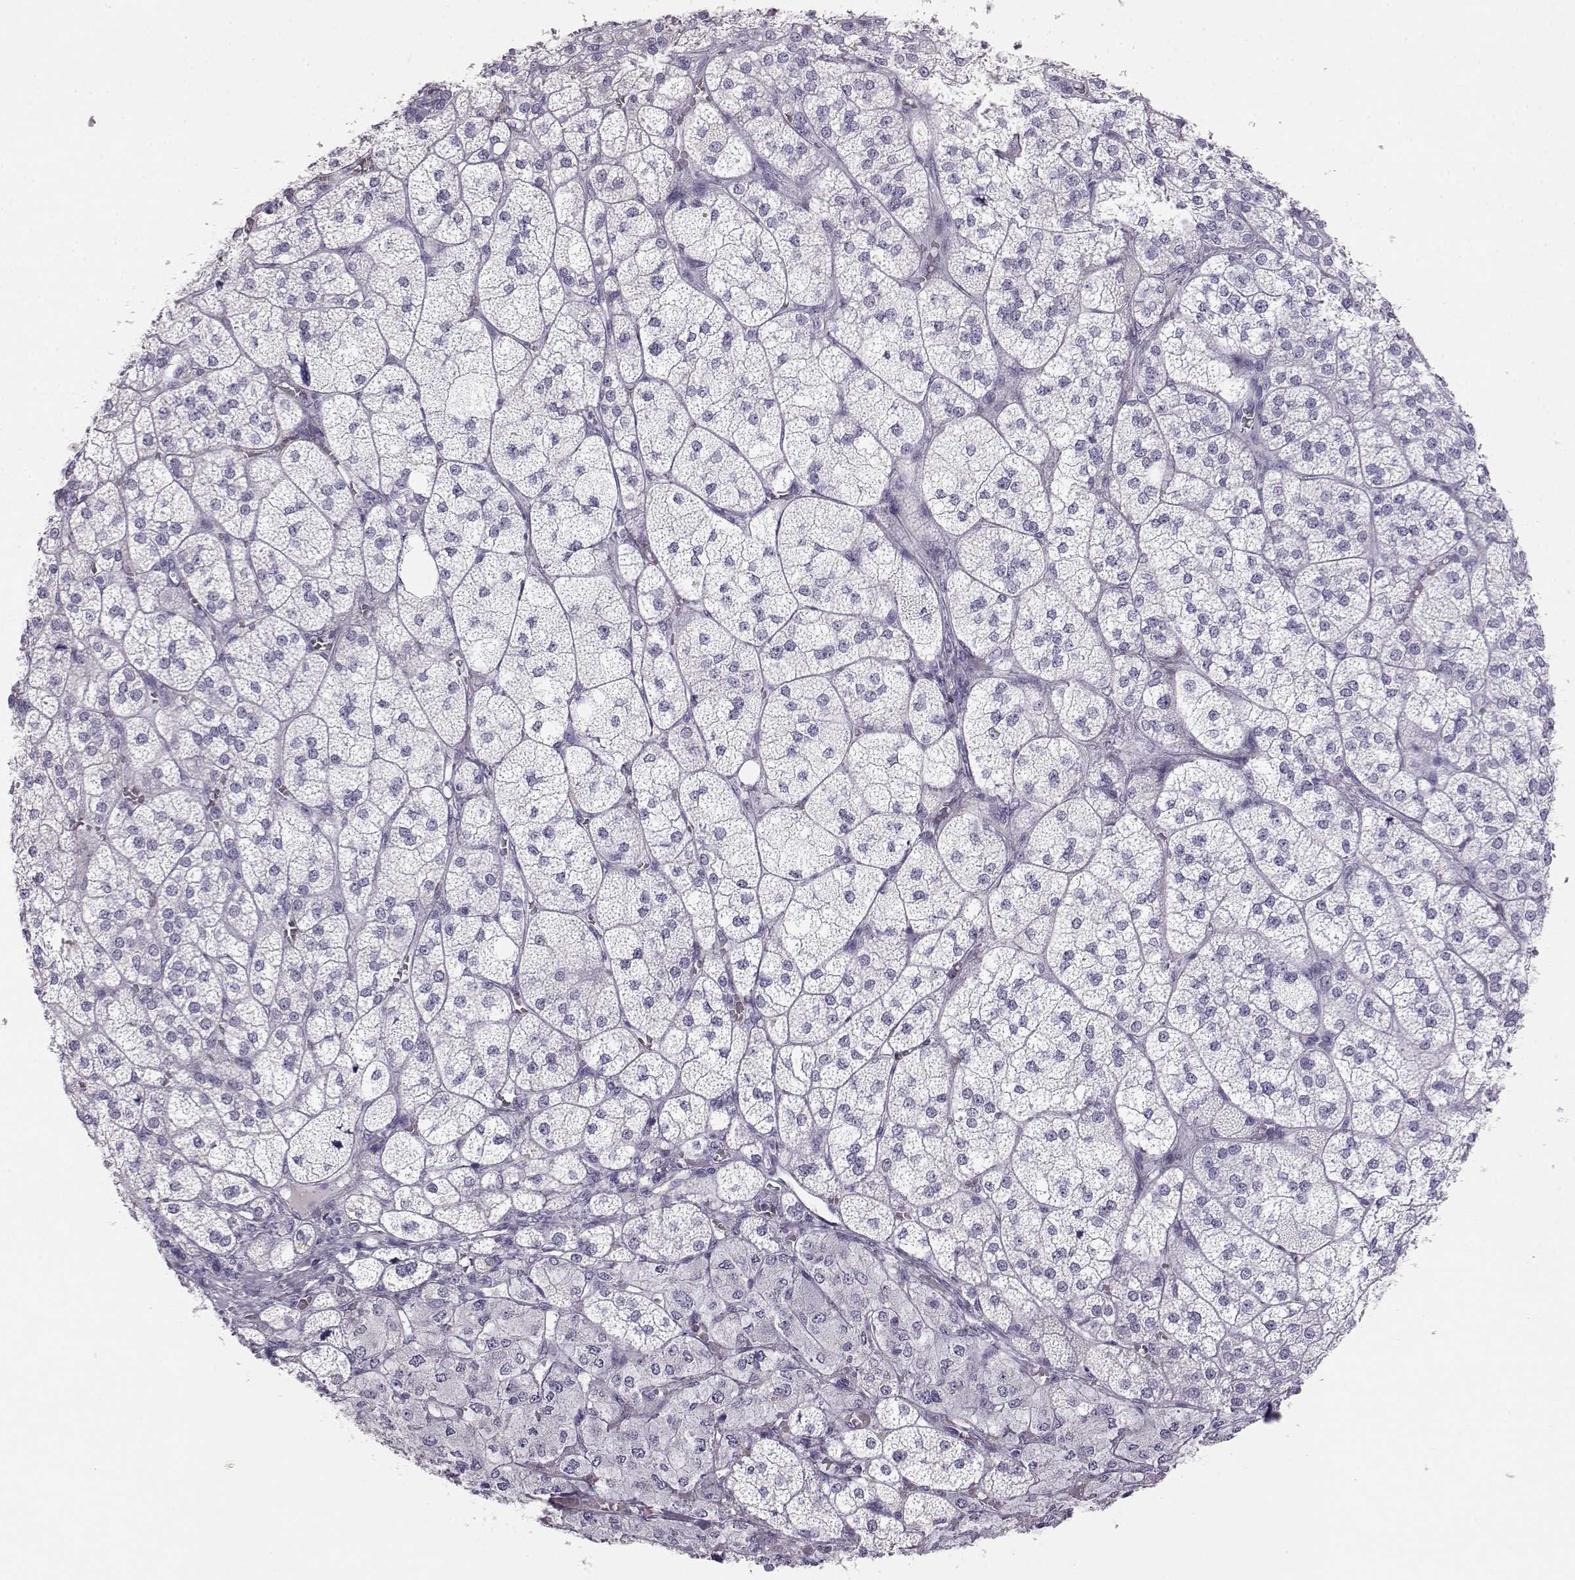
{"staining": {"intensity": "negative", "quantity": "none", "location": "none"}, "tissue": "adrenal gland", "cell_type": "Glandular cells", "image_type": "normal", "snomed": [{"axis": "morphology", "description": "Normal tissue, NOS"}, {"axis": "topography", "description": "Adrenal gland"}], "caption": "DAB (3,3'-diaminobenzidine) immunohistochemical staining of unremarkable adrenal gland reveals no significant staining in glandular cells. Nuclei are stained in blue.", "gene": "ITLN1", "patient": {"sex": "female", "age": 60}}